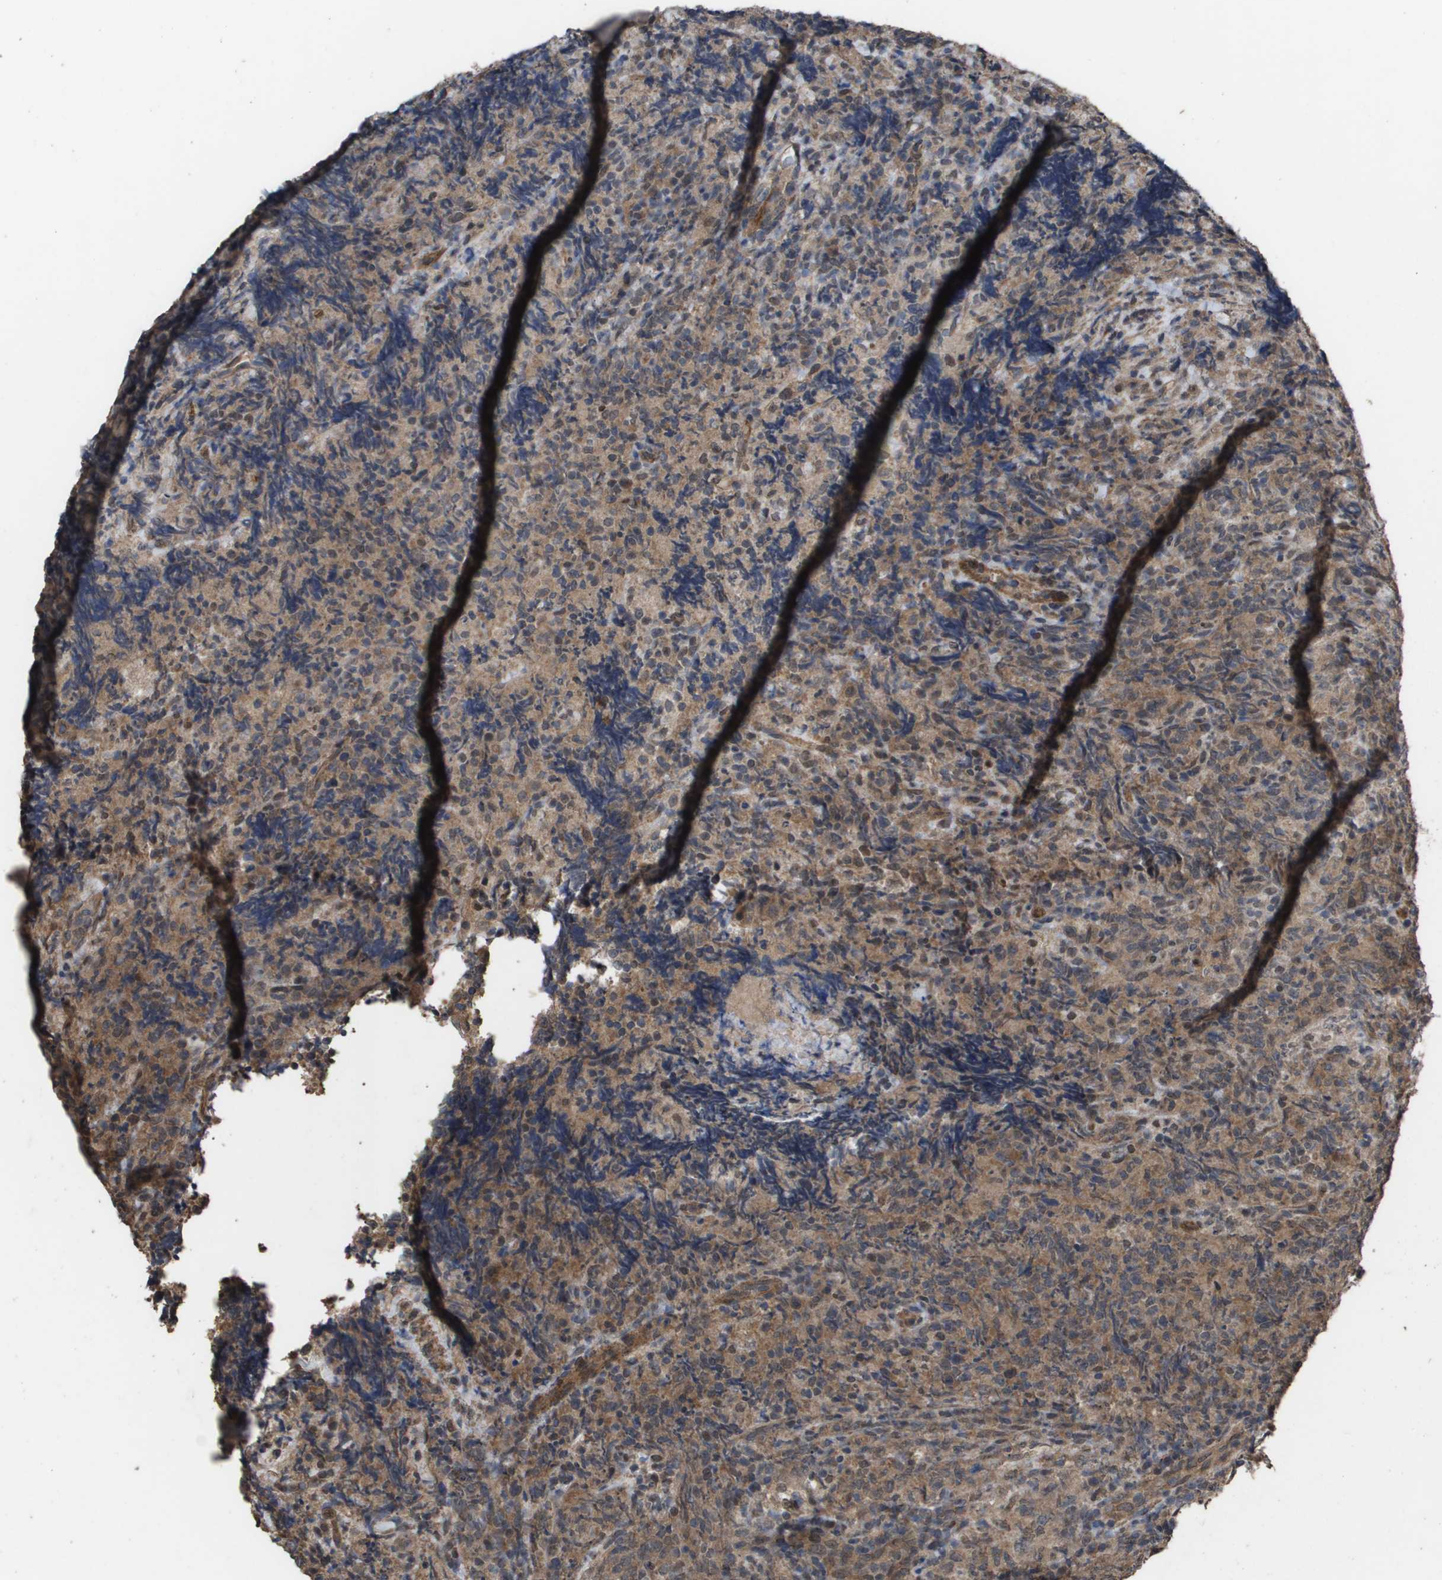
{"staining": {"intensity": "moderate", "quantity": ">75%", "location": "cytoplasmic/membranous"}, "tissue": "lymphoma", "cell_type": "Tumor cells", "image_type": "cancer", "snomed": [{"axis": "morphology", "description": "Malignant lymphoma, non-Hodgkin's type, High grade"}, {"axis": "topography", "description": "Tonsil"}], "caption": "A brown stain highlights moderate cytoplasmic/membranous staining of a protein in high-grade malignant lymphoma, non-Hodgkin's type tumor cells.", "gene": "CUL5", "patient": {"sex": "female", "age": 36}}